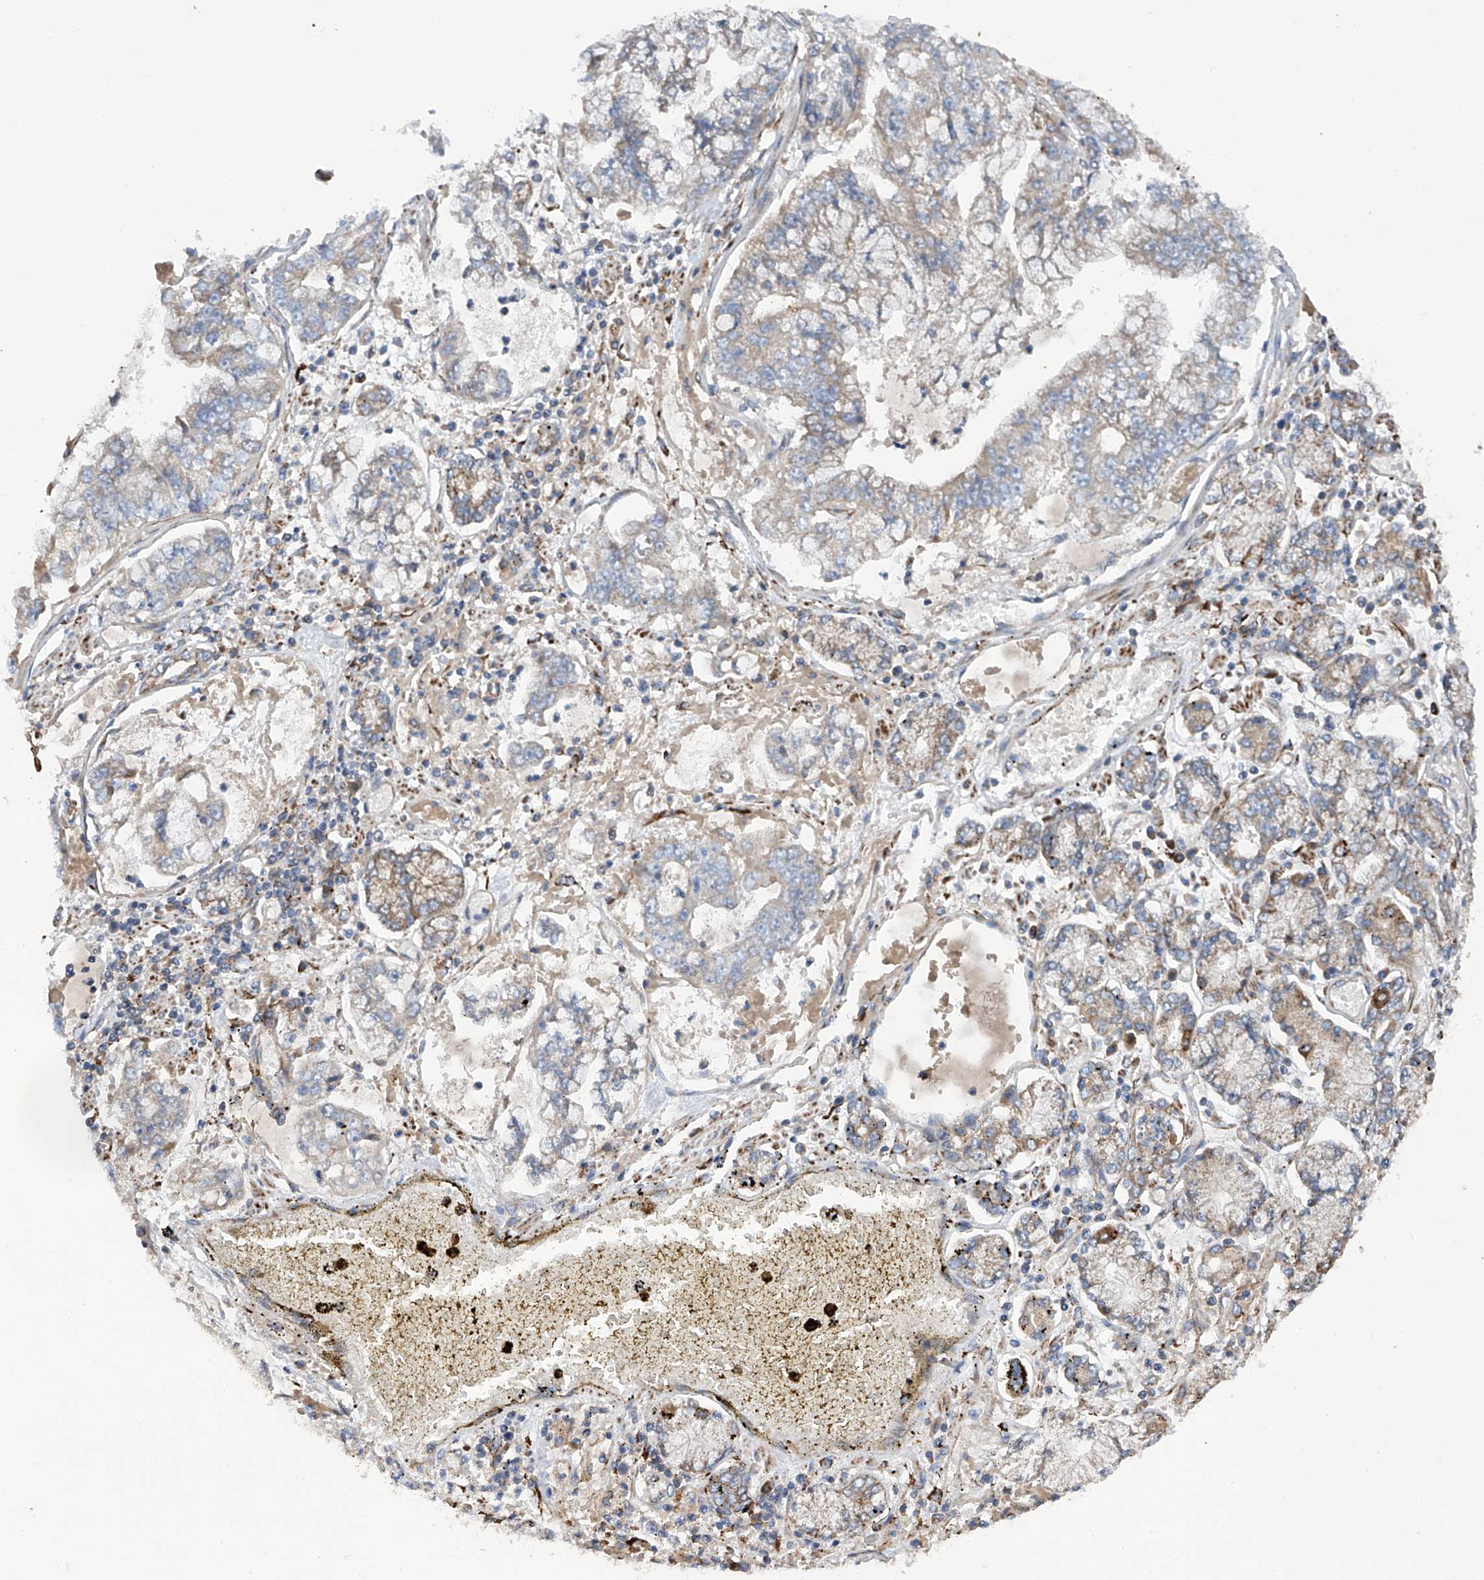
{"staining": {"intensity": "weak", "quantity": "<25%", "location": "cytoplasmic/membranous"}, "tissue": "stomach cancer", "cell_type": "Tumor cells", "image_type": "cancer", "snomed": [{"axis": "morphology", "description": "Adenocarcinoma, NOS"}, {"axis": "topography", "description": "Stomach"}], "caption": "This is an immunohistochemistry micrograph of adenocarcinoma (stomach). There is no staining in tumor cells.", "gene": "ASCC3", "patient": {"sex": "male", "age": 76}}